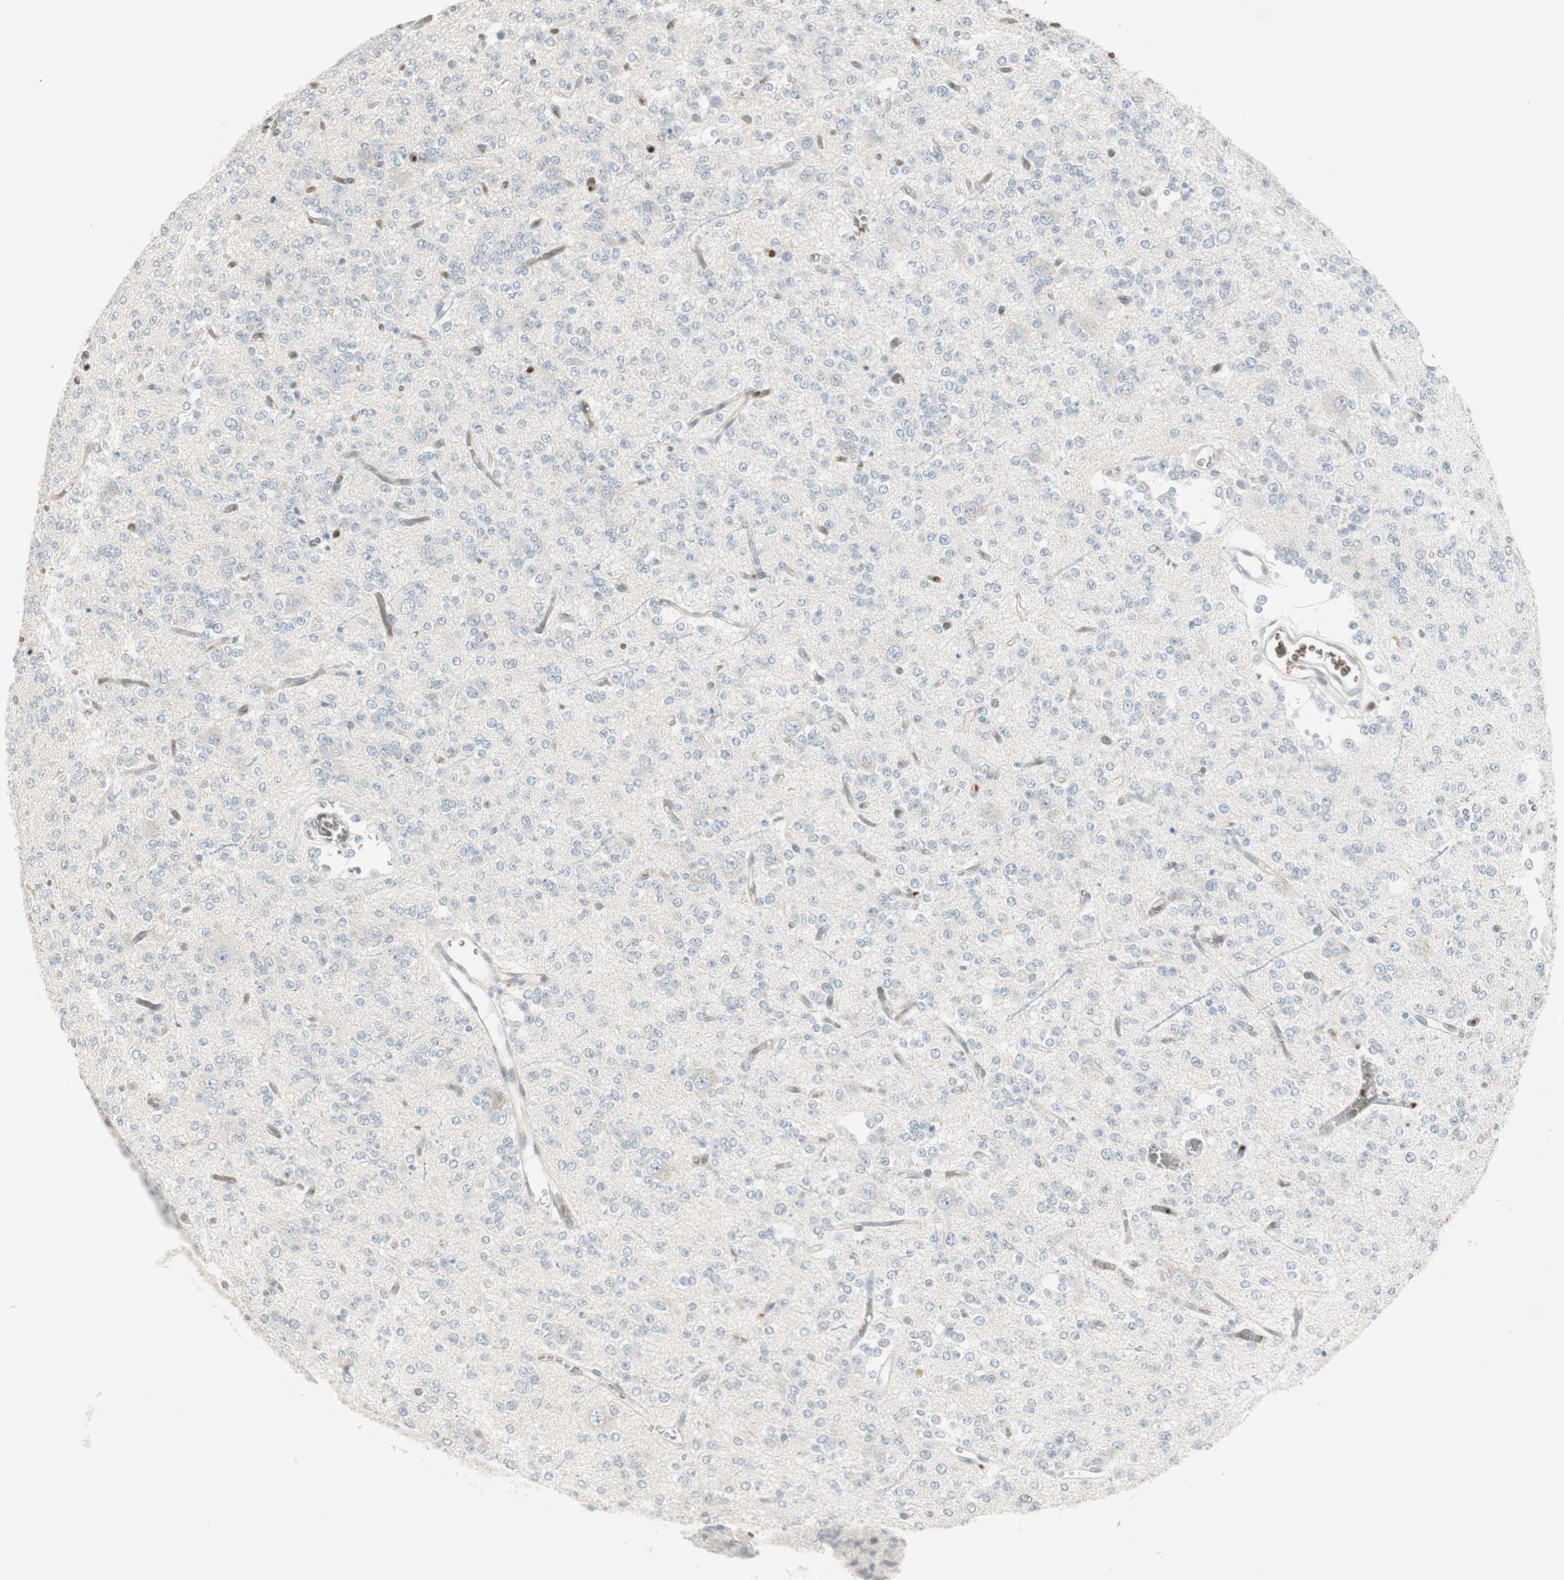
{"staining": {"intensity": "negative", "quantity": "none", "location": "none"}, "tissue": "glioma", "cell_type": "Tumor cells", "image_type": "cancer", "snomed": [{"axis": "morphology", "description": "Glioma, malignant, Low grade"}, {"axis": "topography", "description": "Brain"}], "caption": "The IHC photomicrograph has no significant staining in tumor cells of malignant glioma (low-grade) tissue.", "gene": "MAP4K1", "patient": {"sex": "male", "age": 38}}